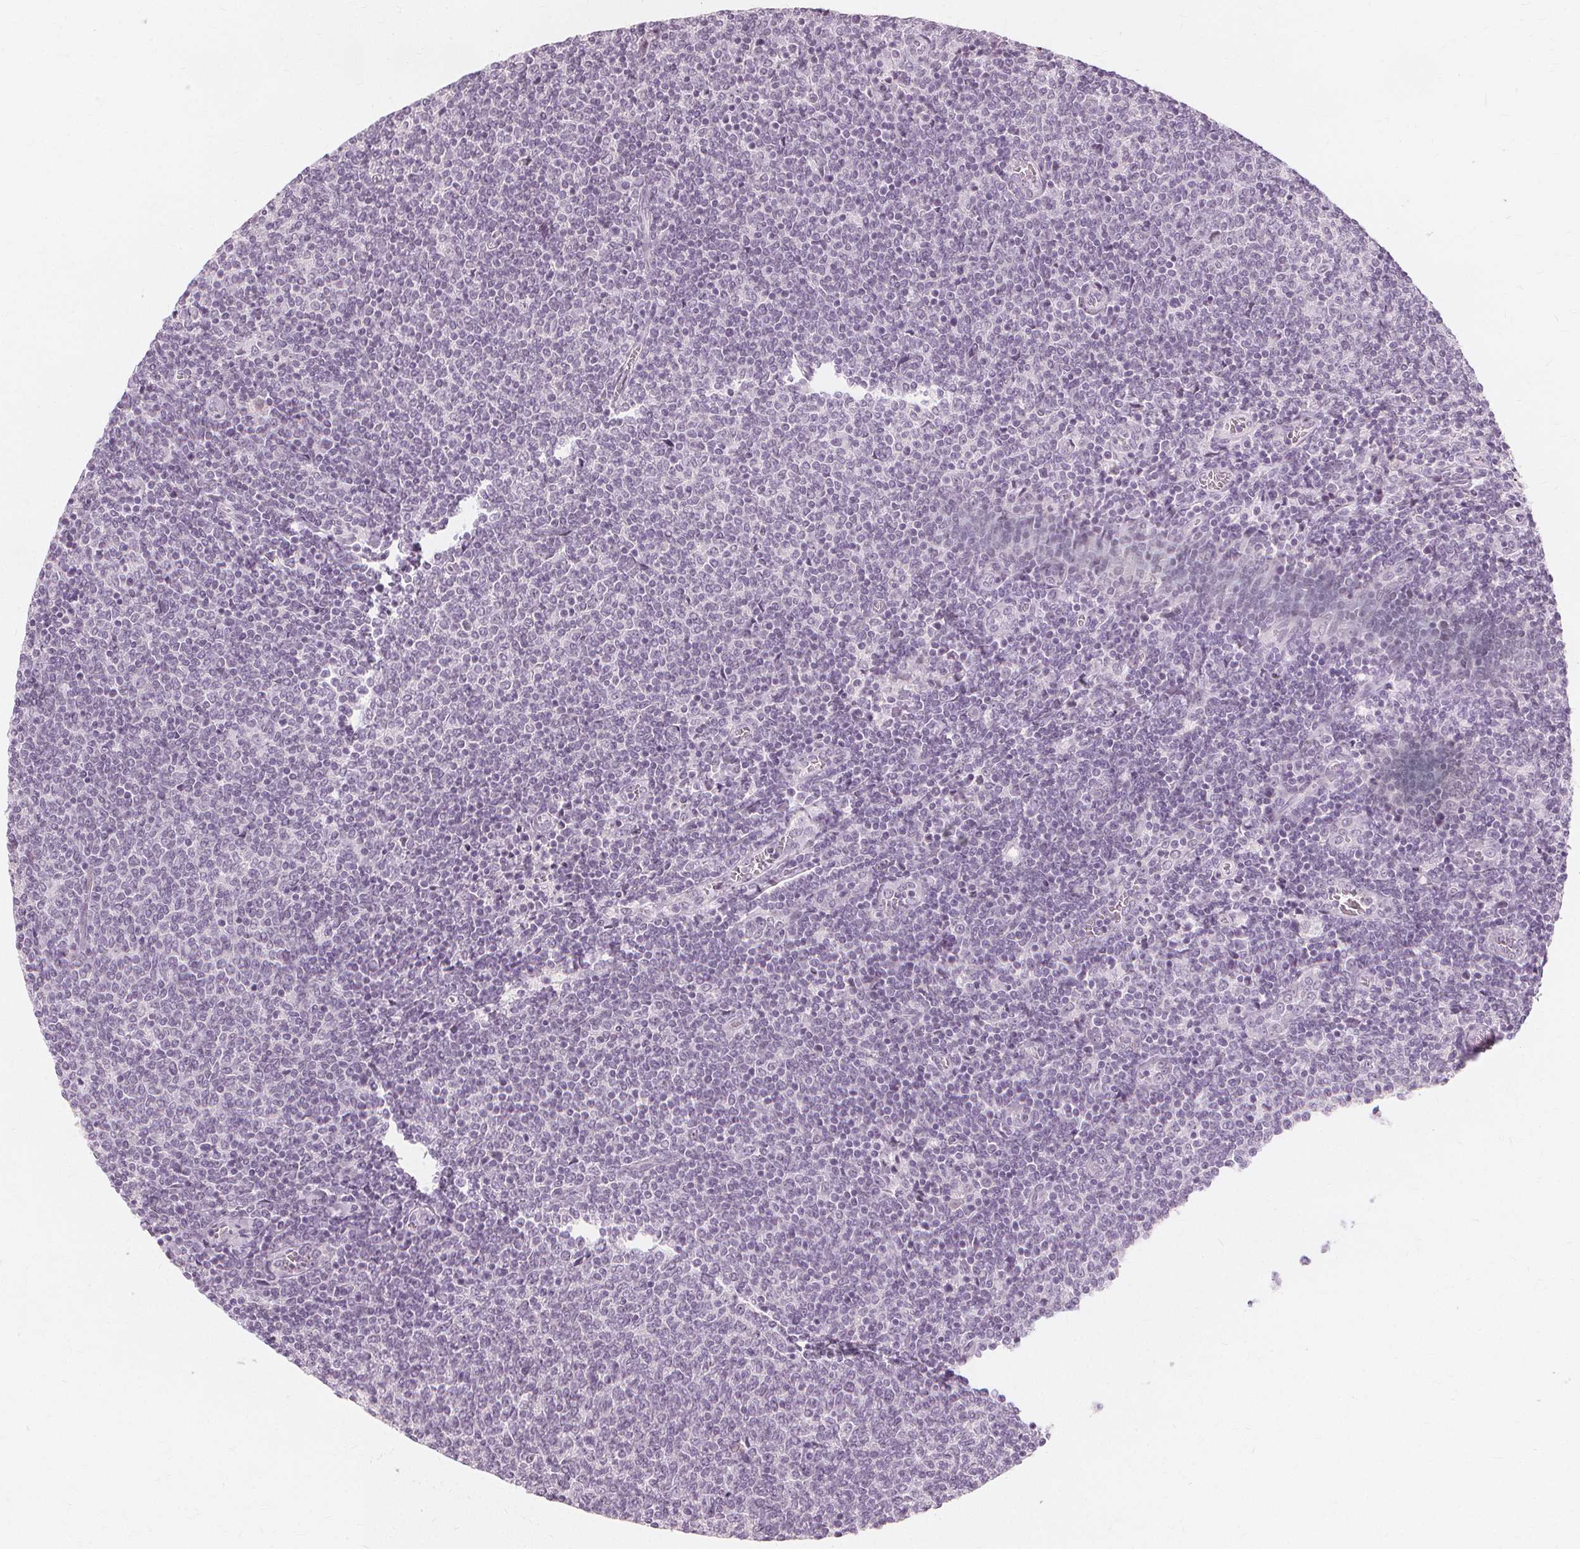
{"staining": {"intensity": "negative", "quantity": "none", "location": "none"}, "tissue": "lymphoma", "cell_type": "Tumor cells", "image_type": "cancer", "snomed": [{"axis": "morphology", "description": "Malignant lymphoma, non-Hodgkin's type, Low grade"}, {"axis": "topography", "description": "Lymph node"}], "caption": "Image shows no protein expression in tumor cells of malignant lymphoma, non-Hodgkin's type (low-grade) tissue. (Brightfield microscopy of DAB immunohistochemistry (IHC) at high magnification).", "gene": "NXPE1", "patient": {"sex": "male", "age": 52}}